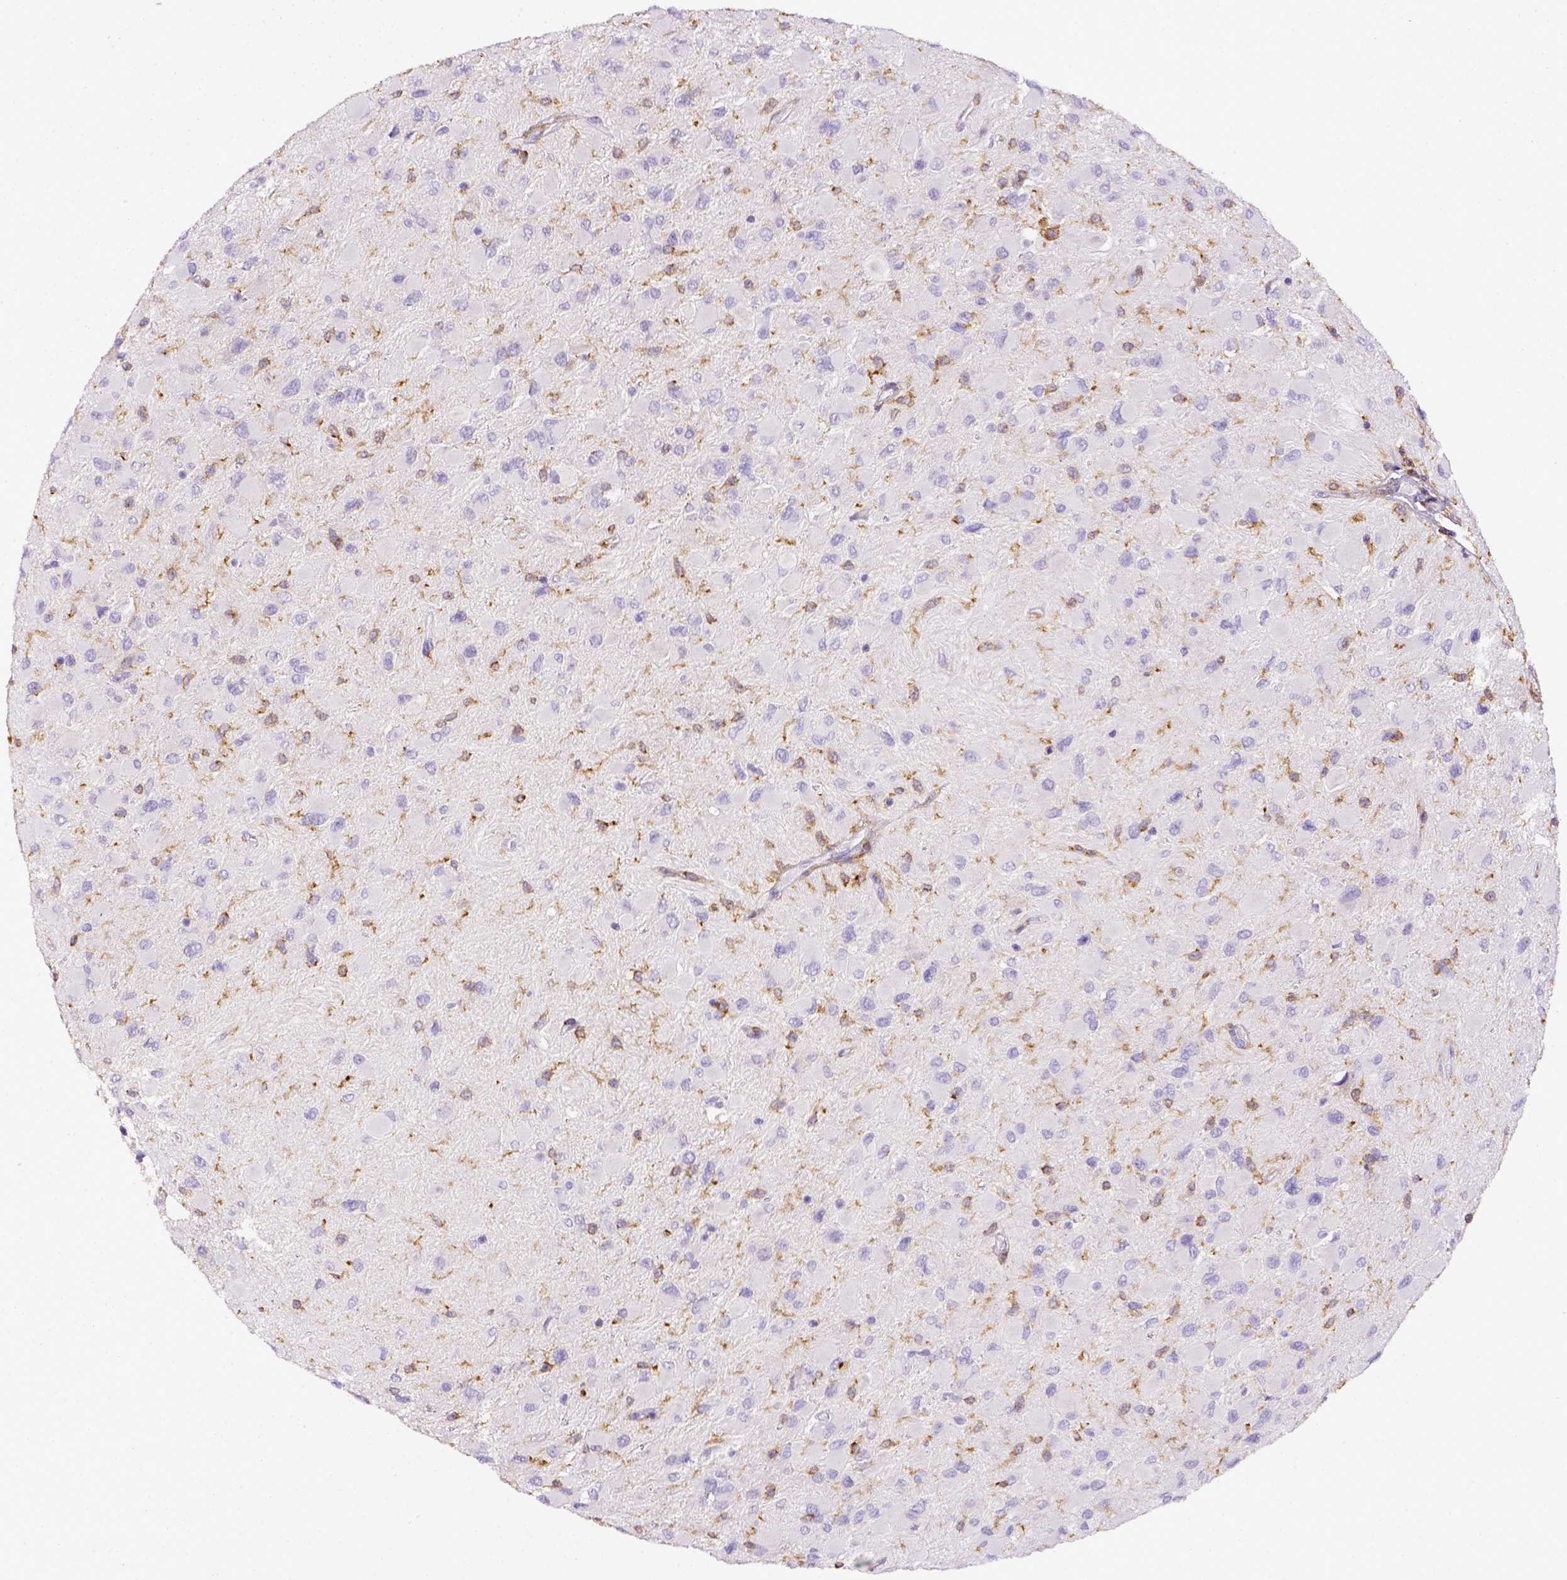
{"staining": {"intensity": "negative", "quantity": "none", "location": "none"}, "tissue": "glioma", "cell_type": "Tumor cells", "image_type": "cancer", "snomed": [{"axis": "morphology", "description": "Glioma, malignant, High grade"}, {"axis": "topography", "description": "Cerebral cortex"}], "caption": "Image shows no protein staining in tumor cells of high-grade glioma (malignant) tissue. (DAB (3,3'-diaminobenzidine) immunohistochemistry (IHC) visualized using brightfield microscopy, high magnification).", "gene": "ITGAM", "patient": {"sex": "female", "age": 36}}